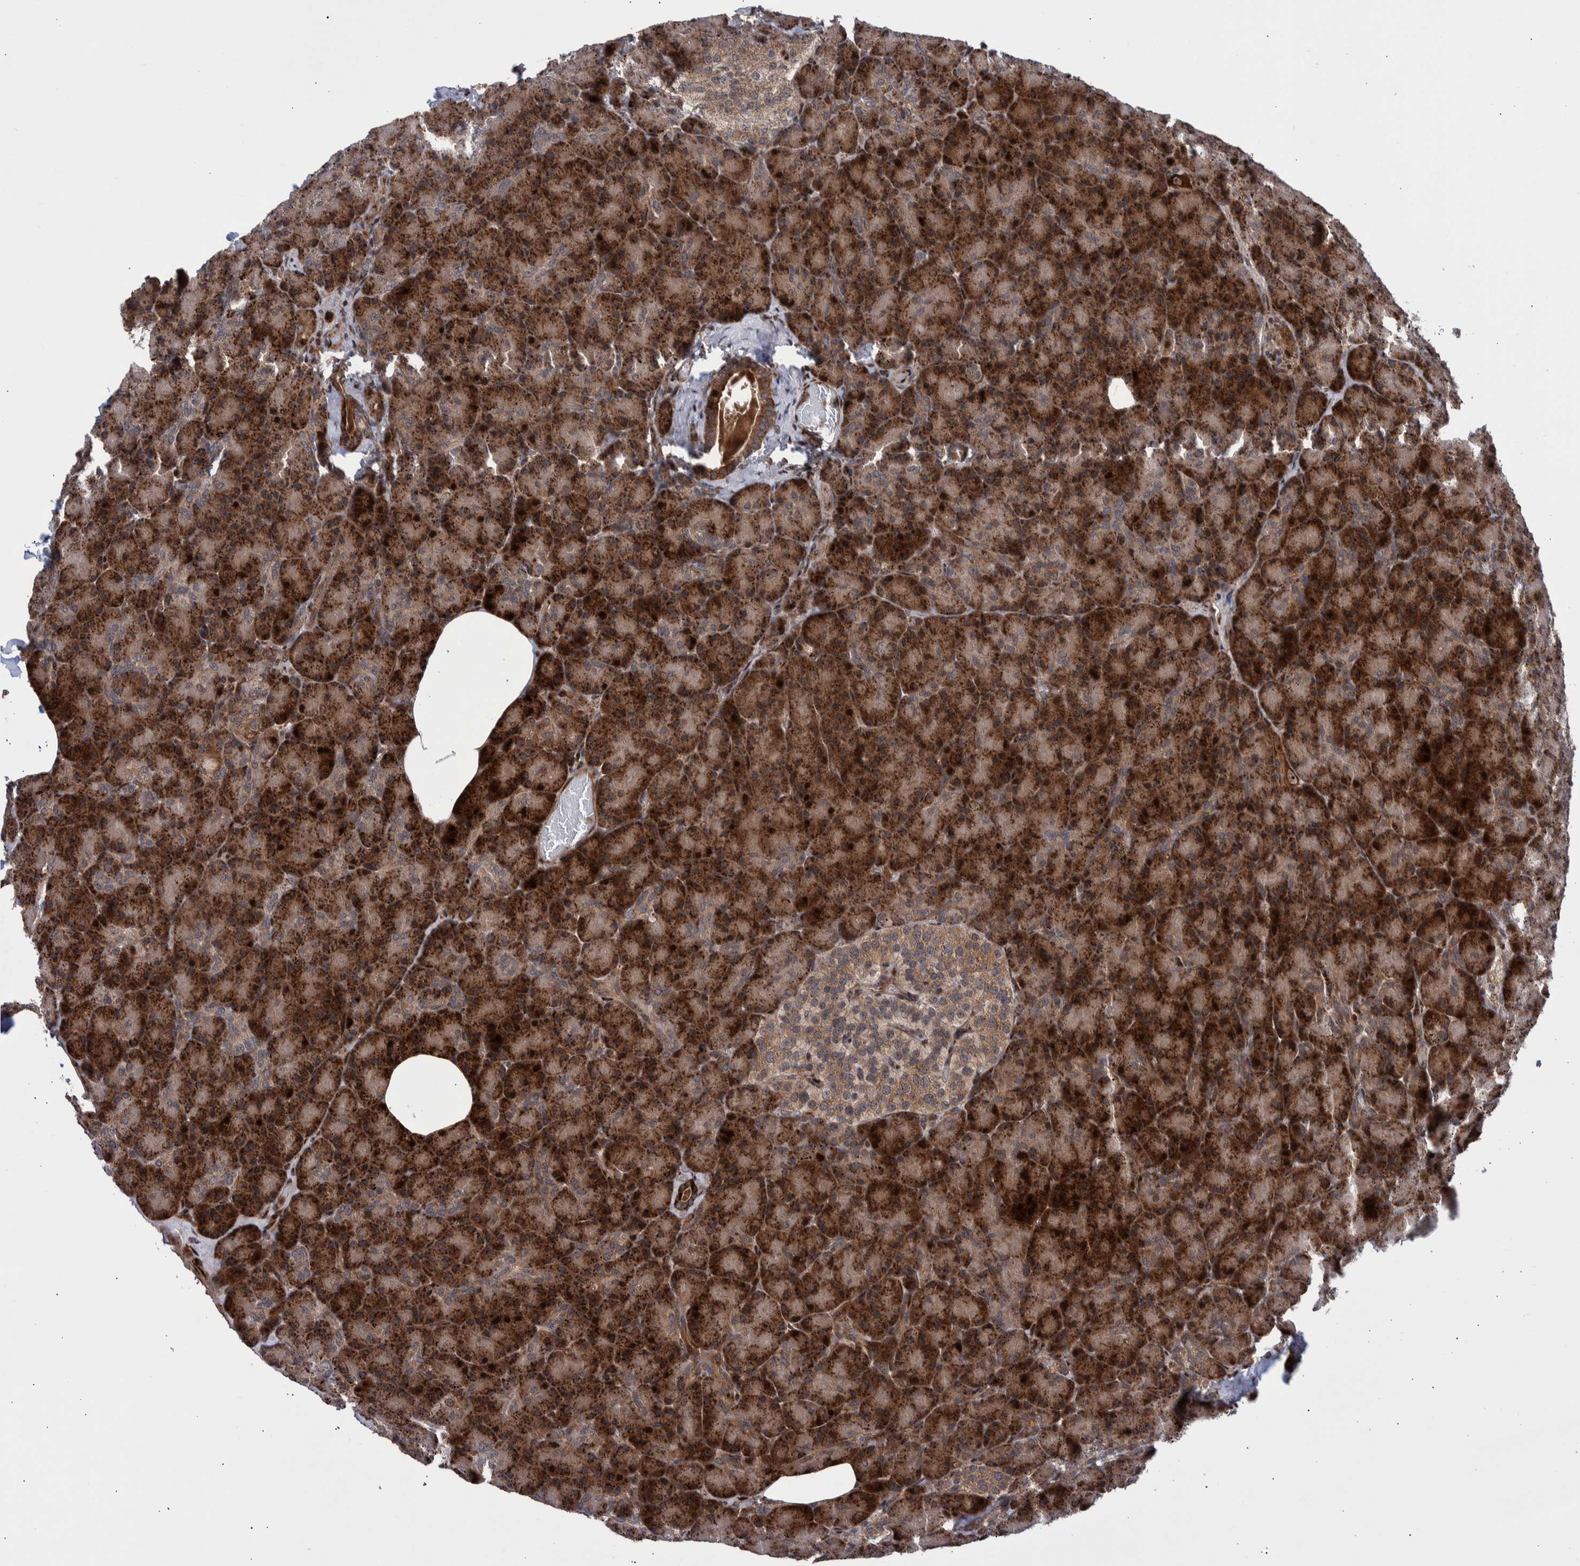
{"staining": {"intensity": "strong", "quantity": ">75%", "location": "cytoplasmic/membranous,nuclear"}, "tissue": "pancreas", "cell_type": "Exocrine glandular cells", "image_type": "normal", "snomed": [{"axis": "morphology", "description": "Normal tissue, NOS"}, {"axis": "topography", "description": "Pancreas"}], "caption": "High-power microscopy captured an IHC histopathology image of benign pancreas, revealing strong cytoplasmic/membranous,nuclear expression in approximately >75% of exocrine glandular cells.", "gene": "SHISA6", "patient": {"sex": "female", "age": 43}}